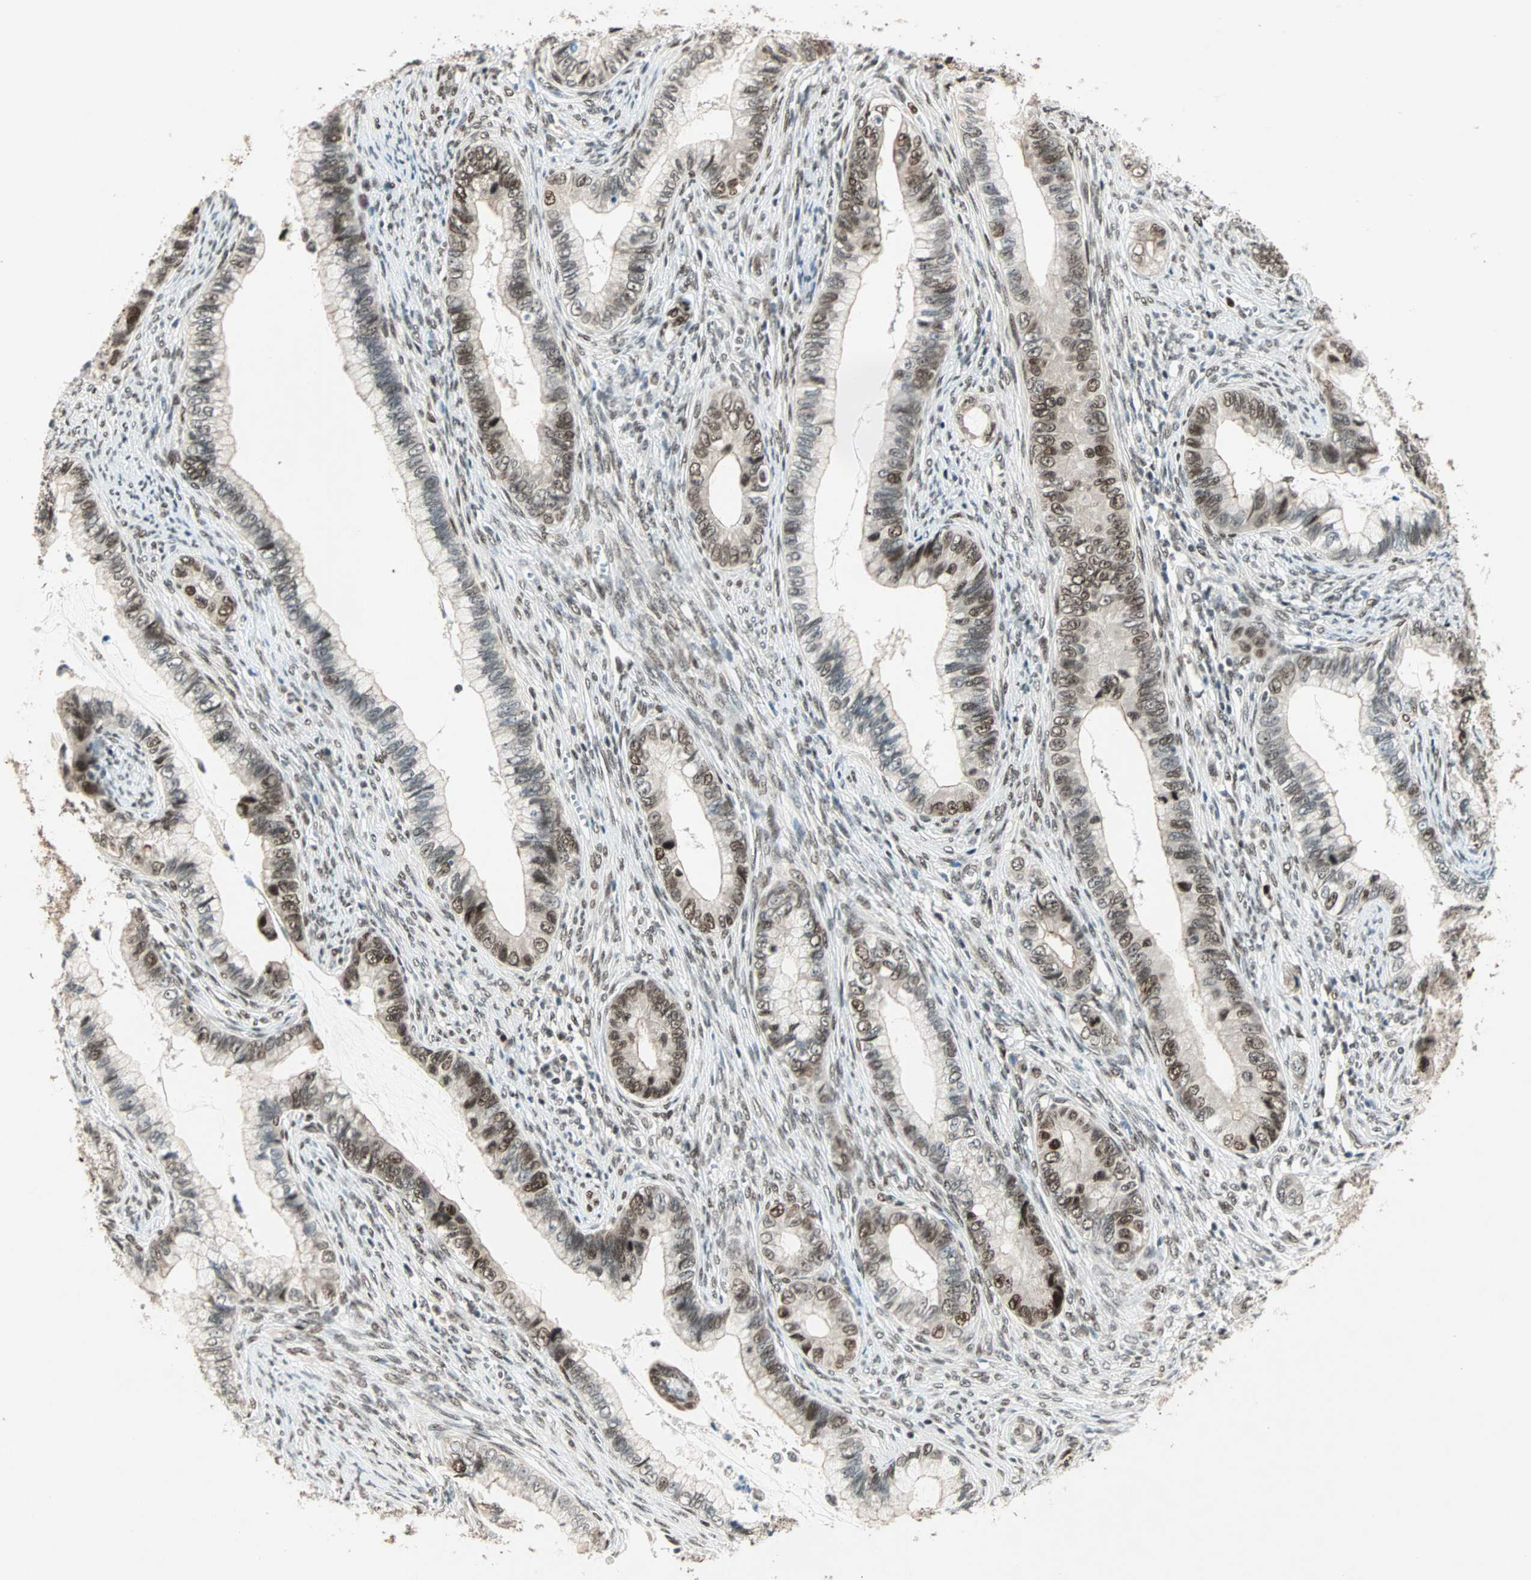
{"staining": {"intensity": "moderate", "quantity": ">75%", "location": "nuclear"}, "tissue": "cervical cancer", "cell_type": "Tumor cells", "image_type": "cancer", "snomed": [{"axis": "morphology", "description": "Adenocarcinoma, NOS"}, {"axis": "topography", "description": "Cervix"}], "caption": "Brown immunohistochemical staining in human adenocarcinoma (cervical) shows moderate nuclear expression in approximately >75% of tumor cells.", "gene": "MDC1", "patient": {"sex": "female", "age": 44}}